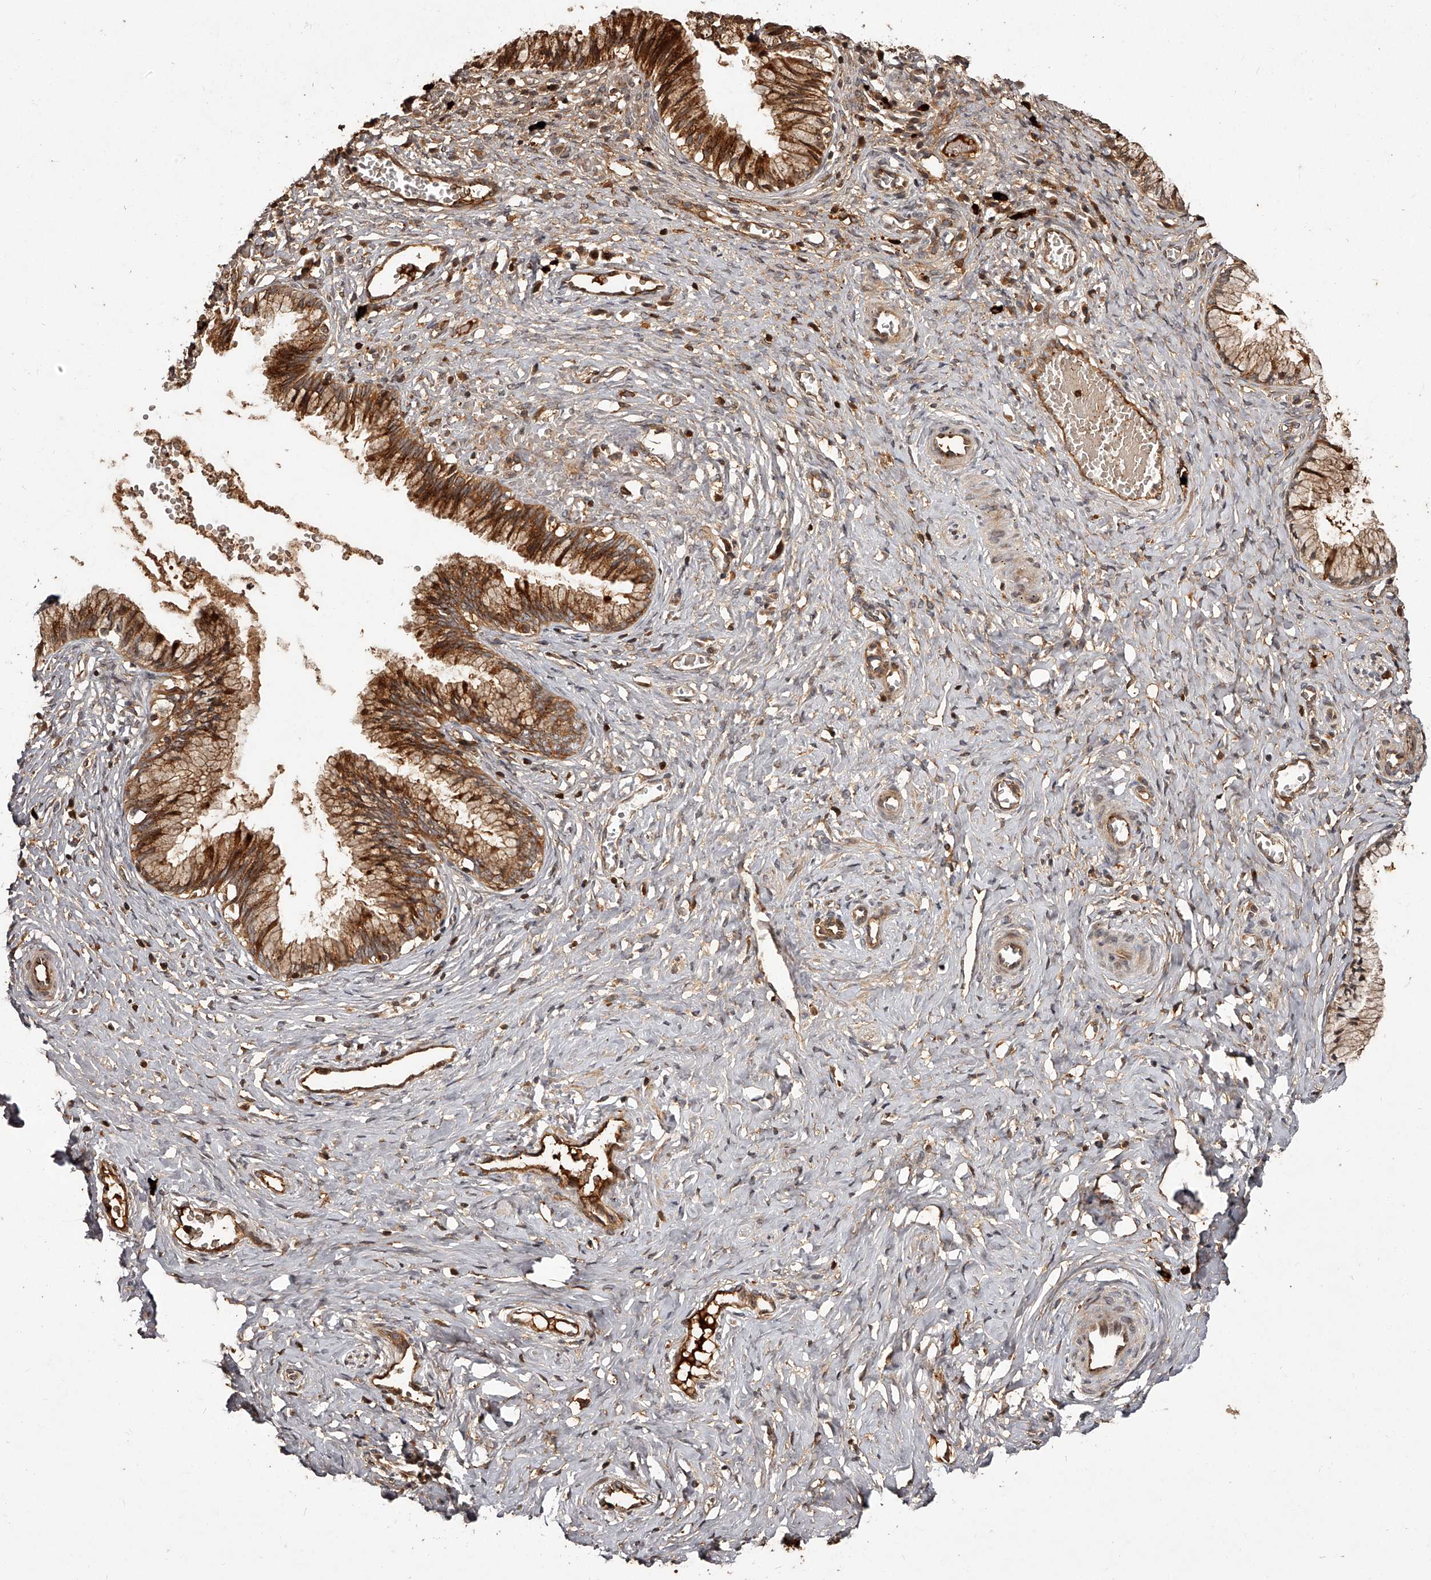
{"staining": {"intensity": "strong", "quantity": ">75%", "location": "cytoplasmic/membranous"}, "tissue": "cervix", "cell_type": "Glandular cells", "image_type": "normal", "snomed": [{"axis": "morphology", "description": "Normal tissue, NOS"}, {"axis": "topography", "description": "Cervix"}], "caption": "Human cervix stained with a brown dye demonstrates strong cytoplasmic/membranous positive staining in about >75% of glandular cells.", "gene": "CRYZL1", "patient": {"sex": "female", "age": 27}}